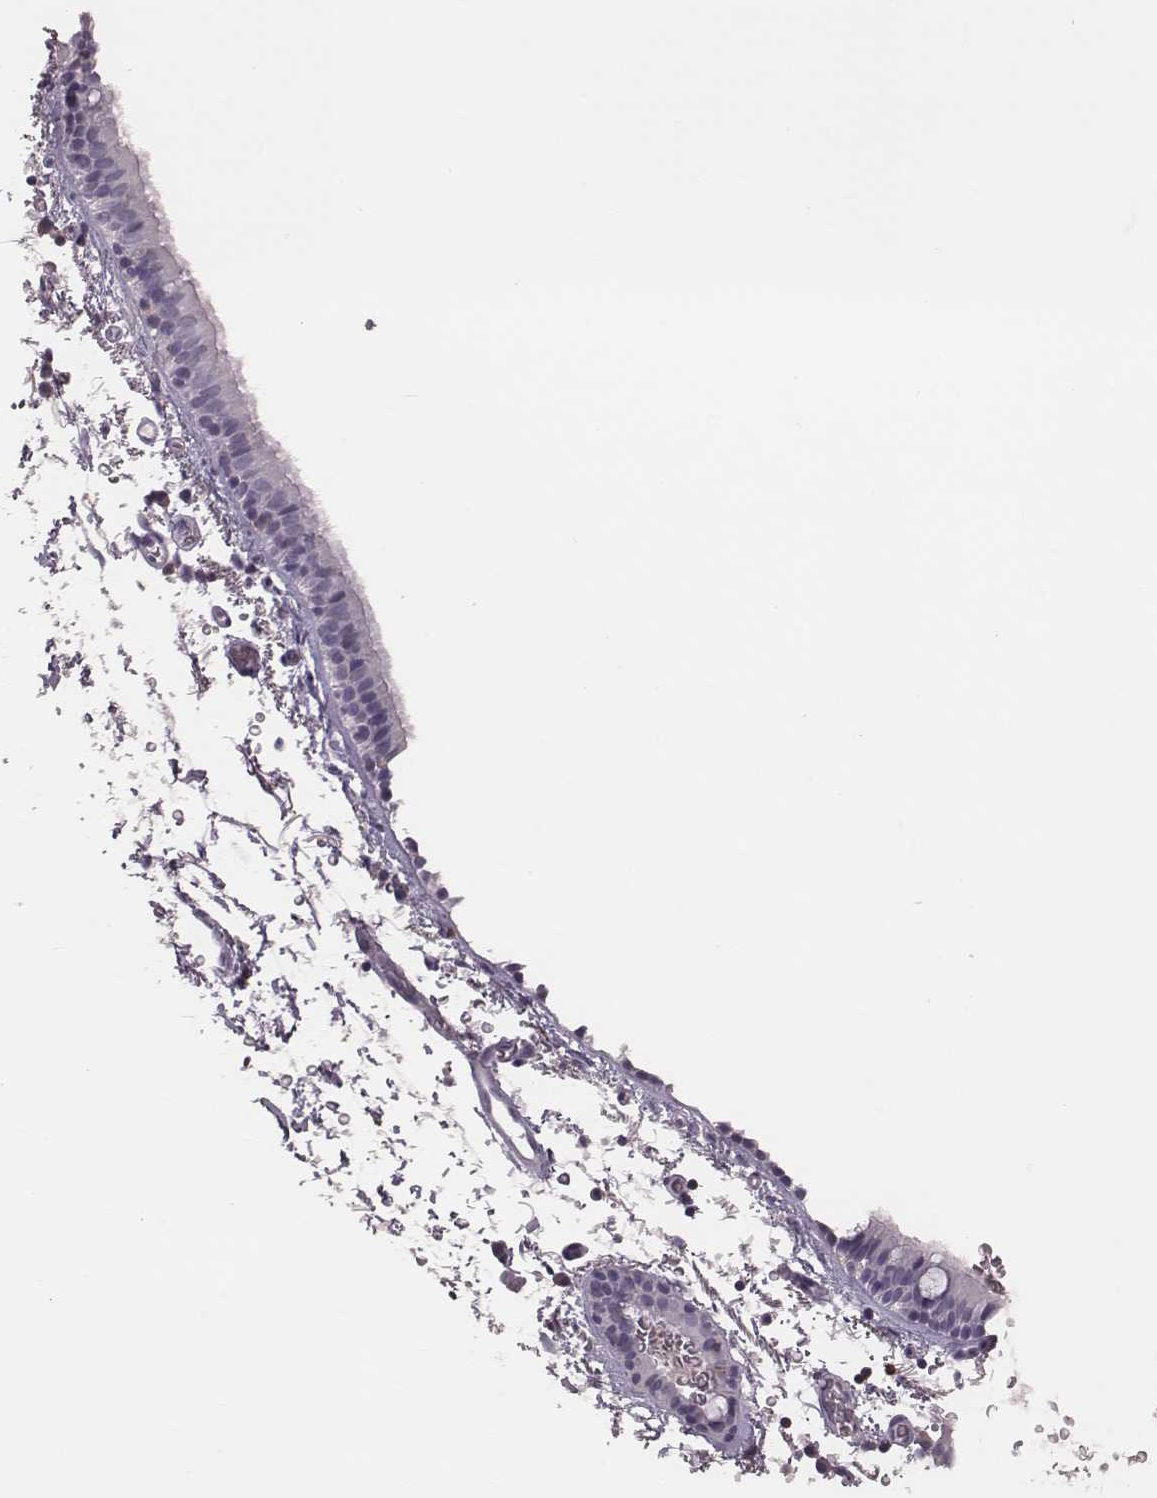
{"staining": {"intensity": "negative", "quantity": "none", "location": "none"}, "tissue": "bronchus", "cell_type": "Respiratory epithelial cells", "image_type": "normal", "snomed": [{"axis": "morphology", "description": "Normal tissue, NOS"}, {"axis": "topography", "description": "Bronchus"}], "caption": "Immunohistochemistry (IHC) of normal bronchus reveals no staining in respiratory epithelial cells. (DAB immunohistochemistry visualized using brightfield microscopy, high magnification).", "gene": "PDCD1", "patient": {"sex": "female", "age": 61}}